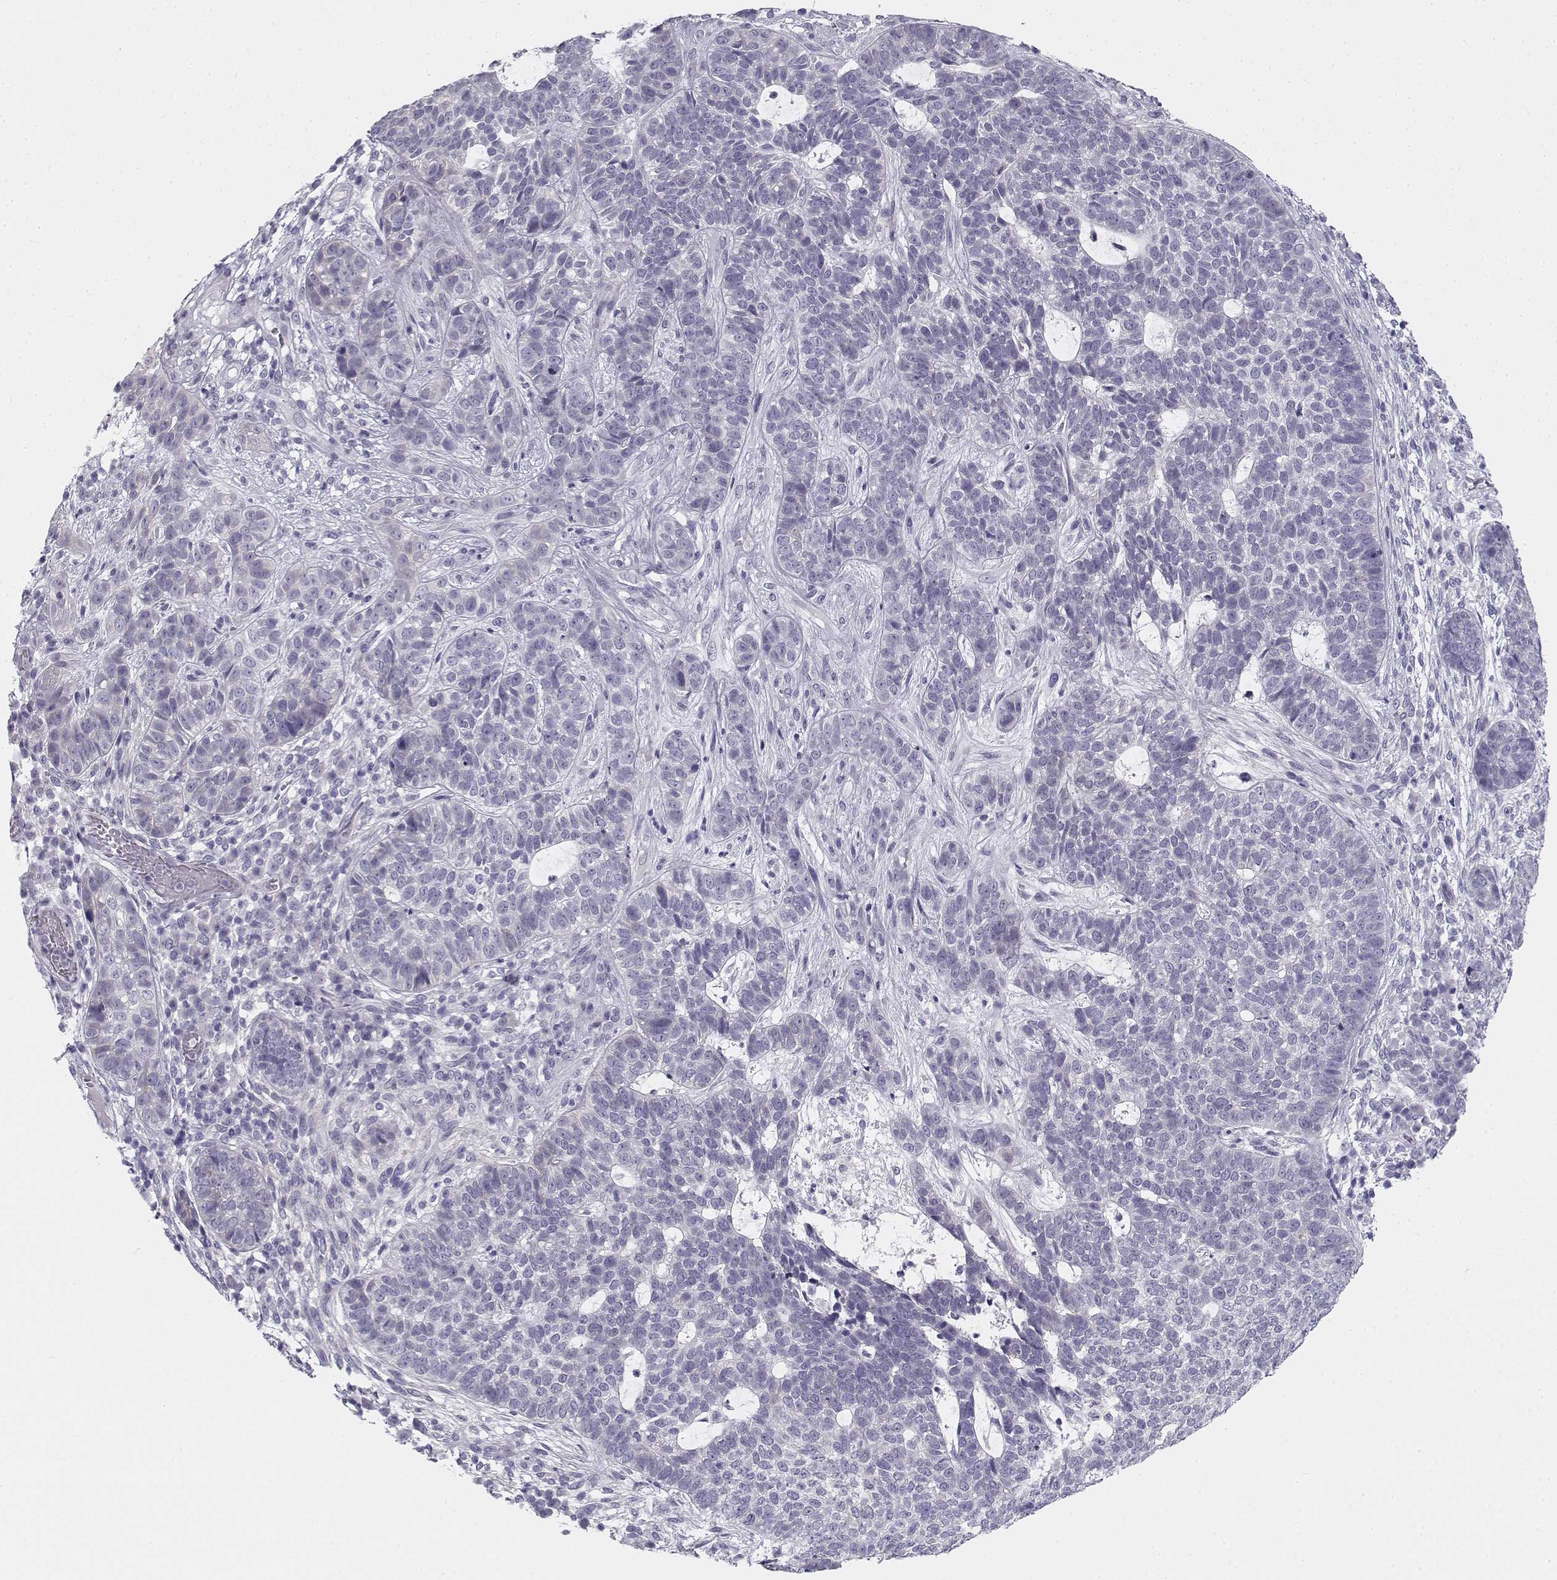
{"staining": {"intensity": "negative", "quantity": "none", "location": "none"}, "tissue": "skin cancer", "cell_type": "Tumor cells", "image_type": "cancer", "snomed": [{"axis": "morphology", "description": "Basal cell carcinoma"}, {"axis": "topography", "description": "Skin"}], "caption": "Human skin basal cell carcinoma stained for a protein using immunohistochemistry shows no expression in tumor cells.", "gene": "CREB3L3", "patient": {"sex": "female", "age": 69}}